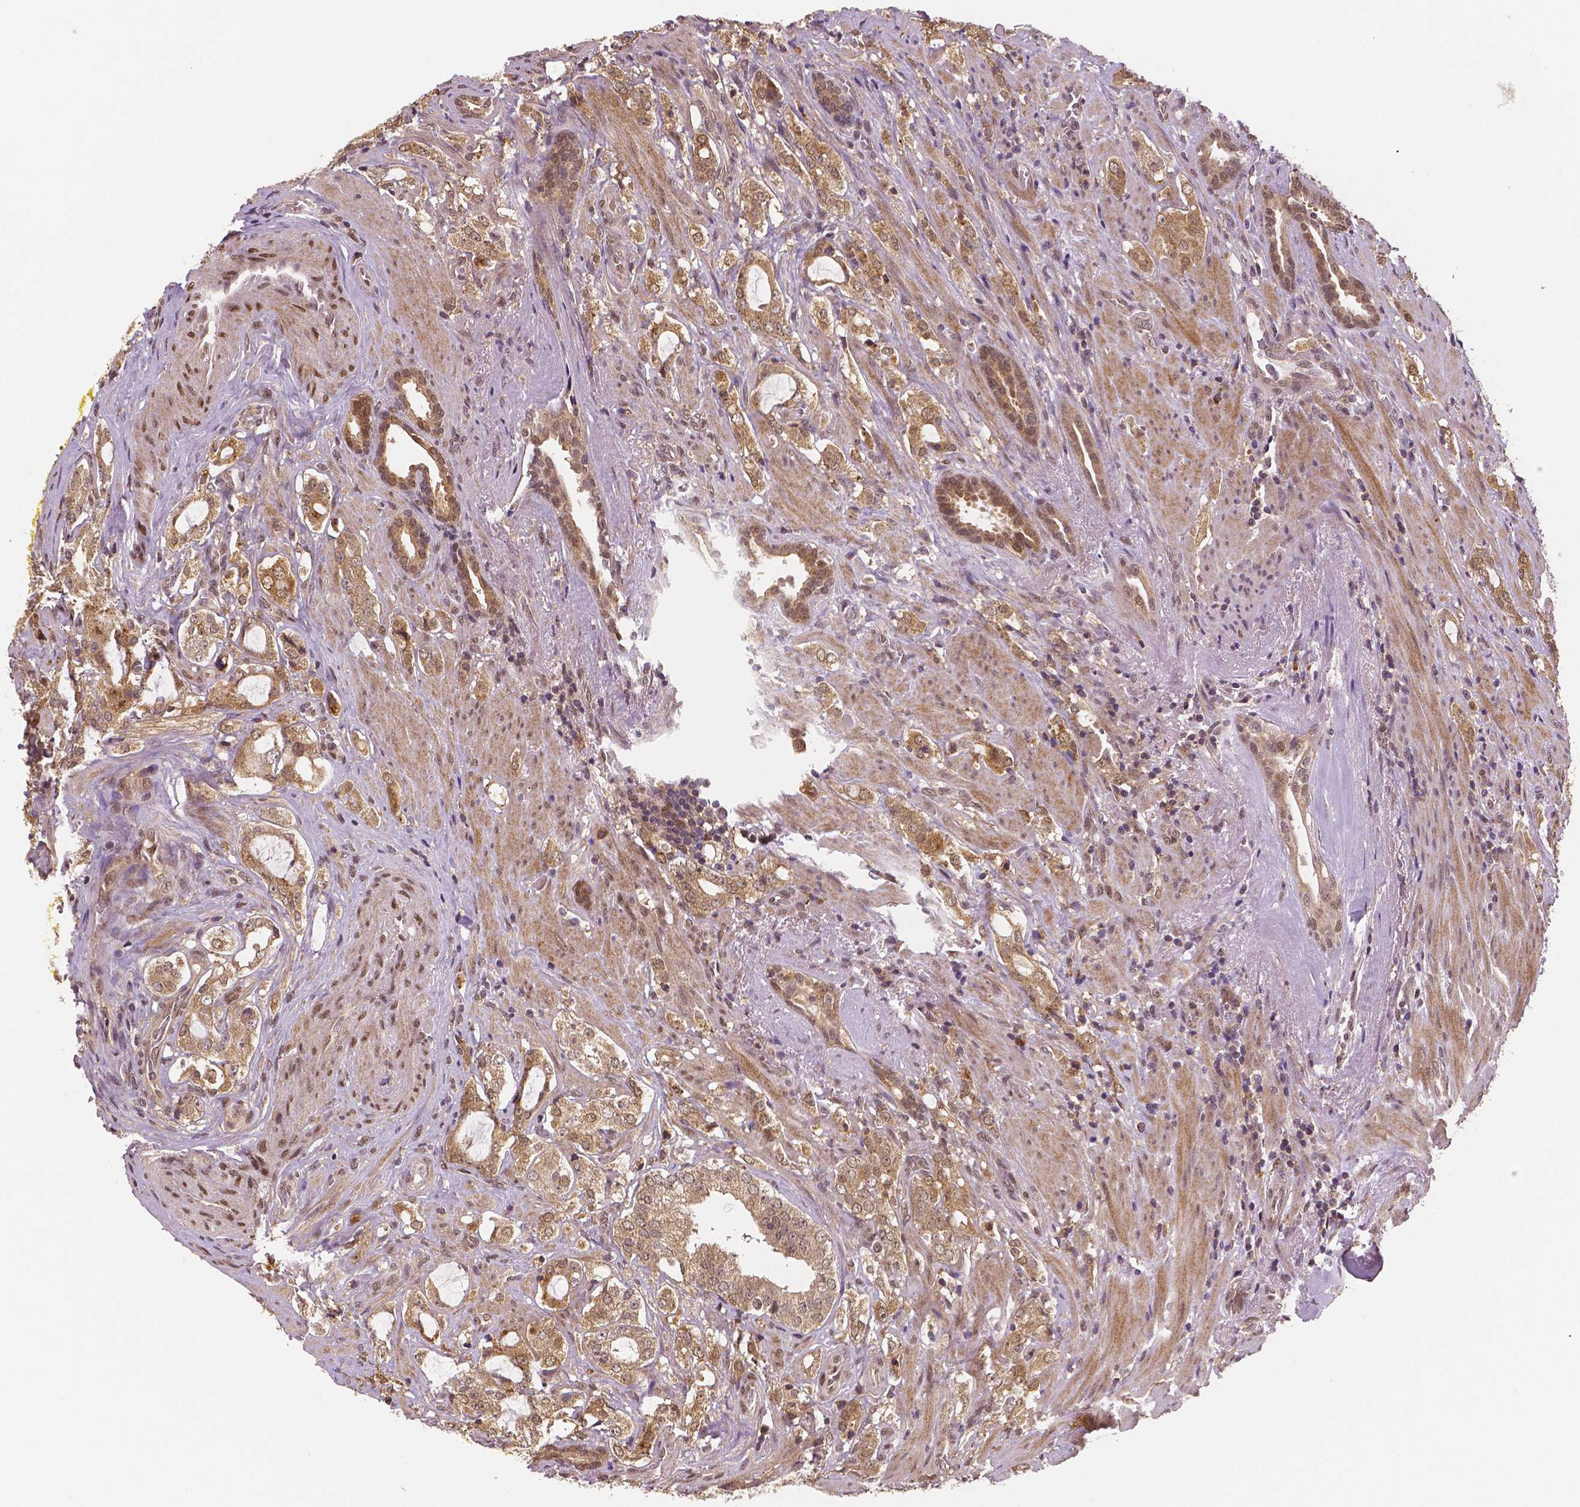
{"staining": {"intensity": "moderate", "quantity": ">75%", "location": "cytoplasmic/membranous,nuclear"}, "tissue": "prostate cancer", "cell_type": "Tumor cells", "image_type": "cancer", "snomed": [{"axis": "morphology", "description": "Adenocarcinoma, NOS"}, {"axis": "topography", "description": "Prostate"}], "caption": "Prostate cancer stained with a brown dye demonstrates moderate cytoplasmic/membranous and nuclear positive staining in approximately >75% of tumor cells.", "gene": "STAT3", "patient": {"sex": "male", "age": 66}}